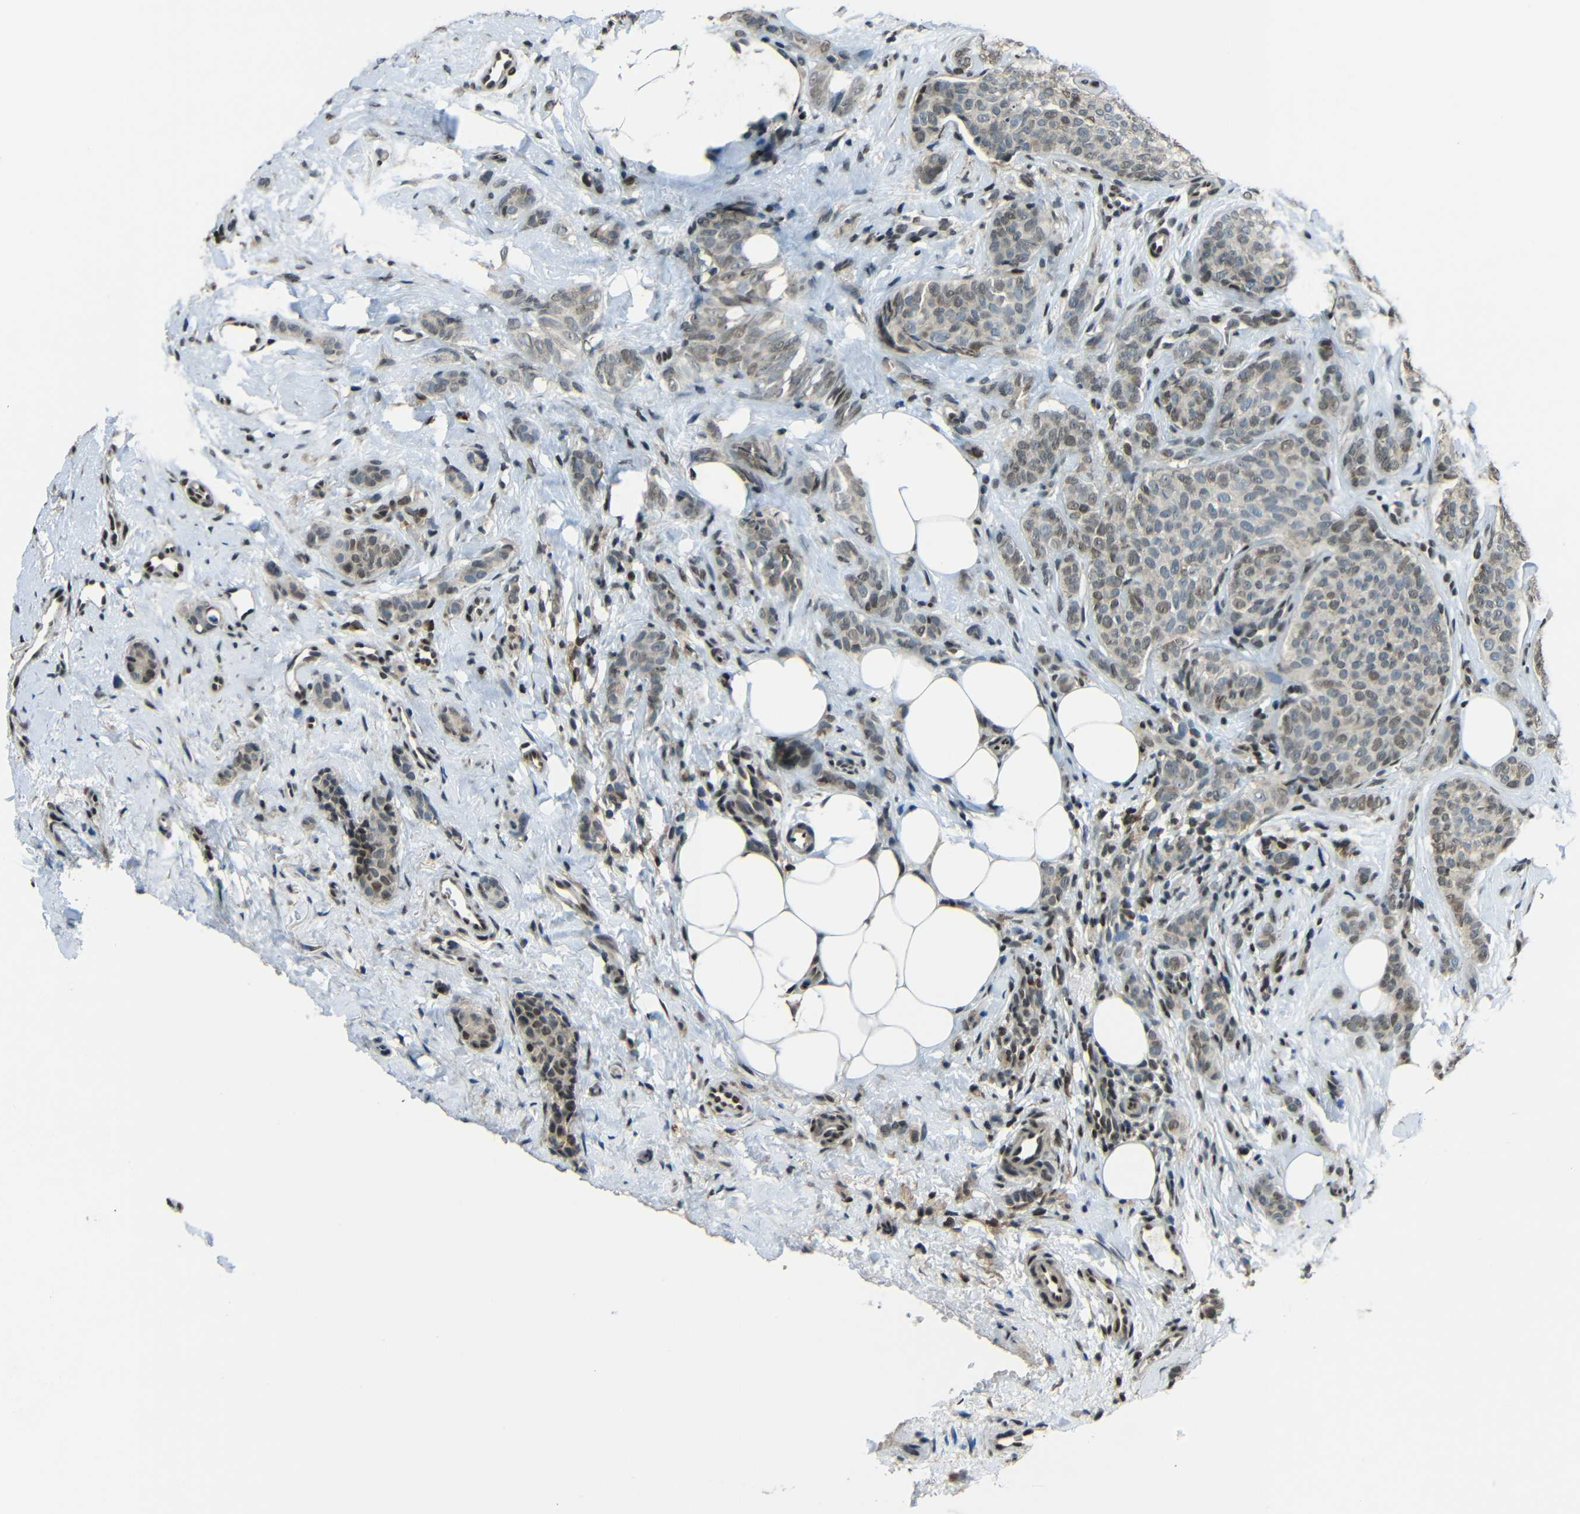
{"staining": {"intensity": "weak", "quantity": "25%-75%", "location": "nuclear"}, "tissue": "breast cancer", "cell_type": "Tumor cells", "image_type": "cancer", "snomed": [{"axis": "morphology", "description": "Lobular carcinoma"}, {"axis": "topography", "description": "Skin"}, {"axis": "topography", "description": "Breast"}], "caption": "This photomicrograph exhibits IHC staining of human lobular carcinoma (breast), with low weak nuclear positivity in approximately 25%-75% of tumor cells.", "gene": "PSIP1", "patient": {"sex": "female", "age": 46}}